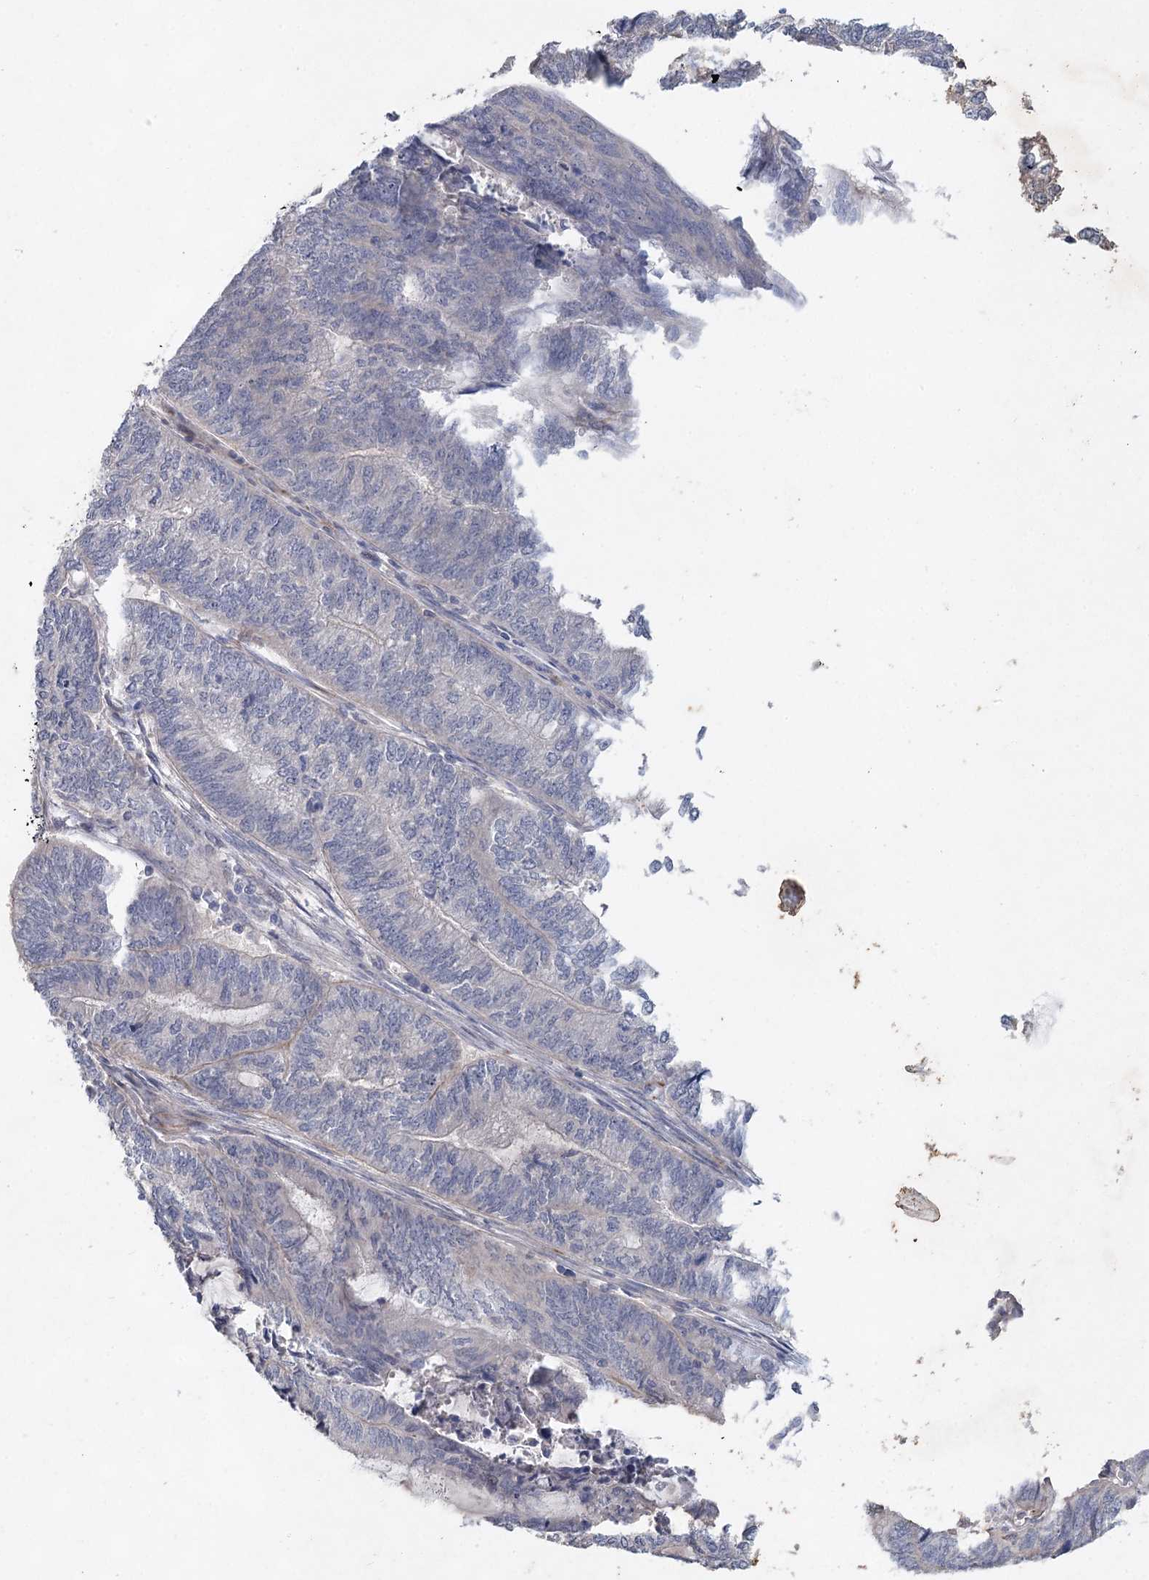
{"staining": {"intensity": "negative", "quantity": "none", "location": "none"}, "tissue": "endometrial cancer", "cell_type": "Tumor cells", "image_type": "cancer", "snomed": [{"axis": "morphology", "description": "Adenocarcinoma, NOS"}, {"axis": "topography", "description": "Uterus"}, {"axis": "topography", "description": "Endometrium"}], "caption": "Tumor cells are negative for brown protein staining in adenocarcinoma (endometrial).", "gene": "SLC19A3", "patient": {"sex": "female", "age": 70}}